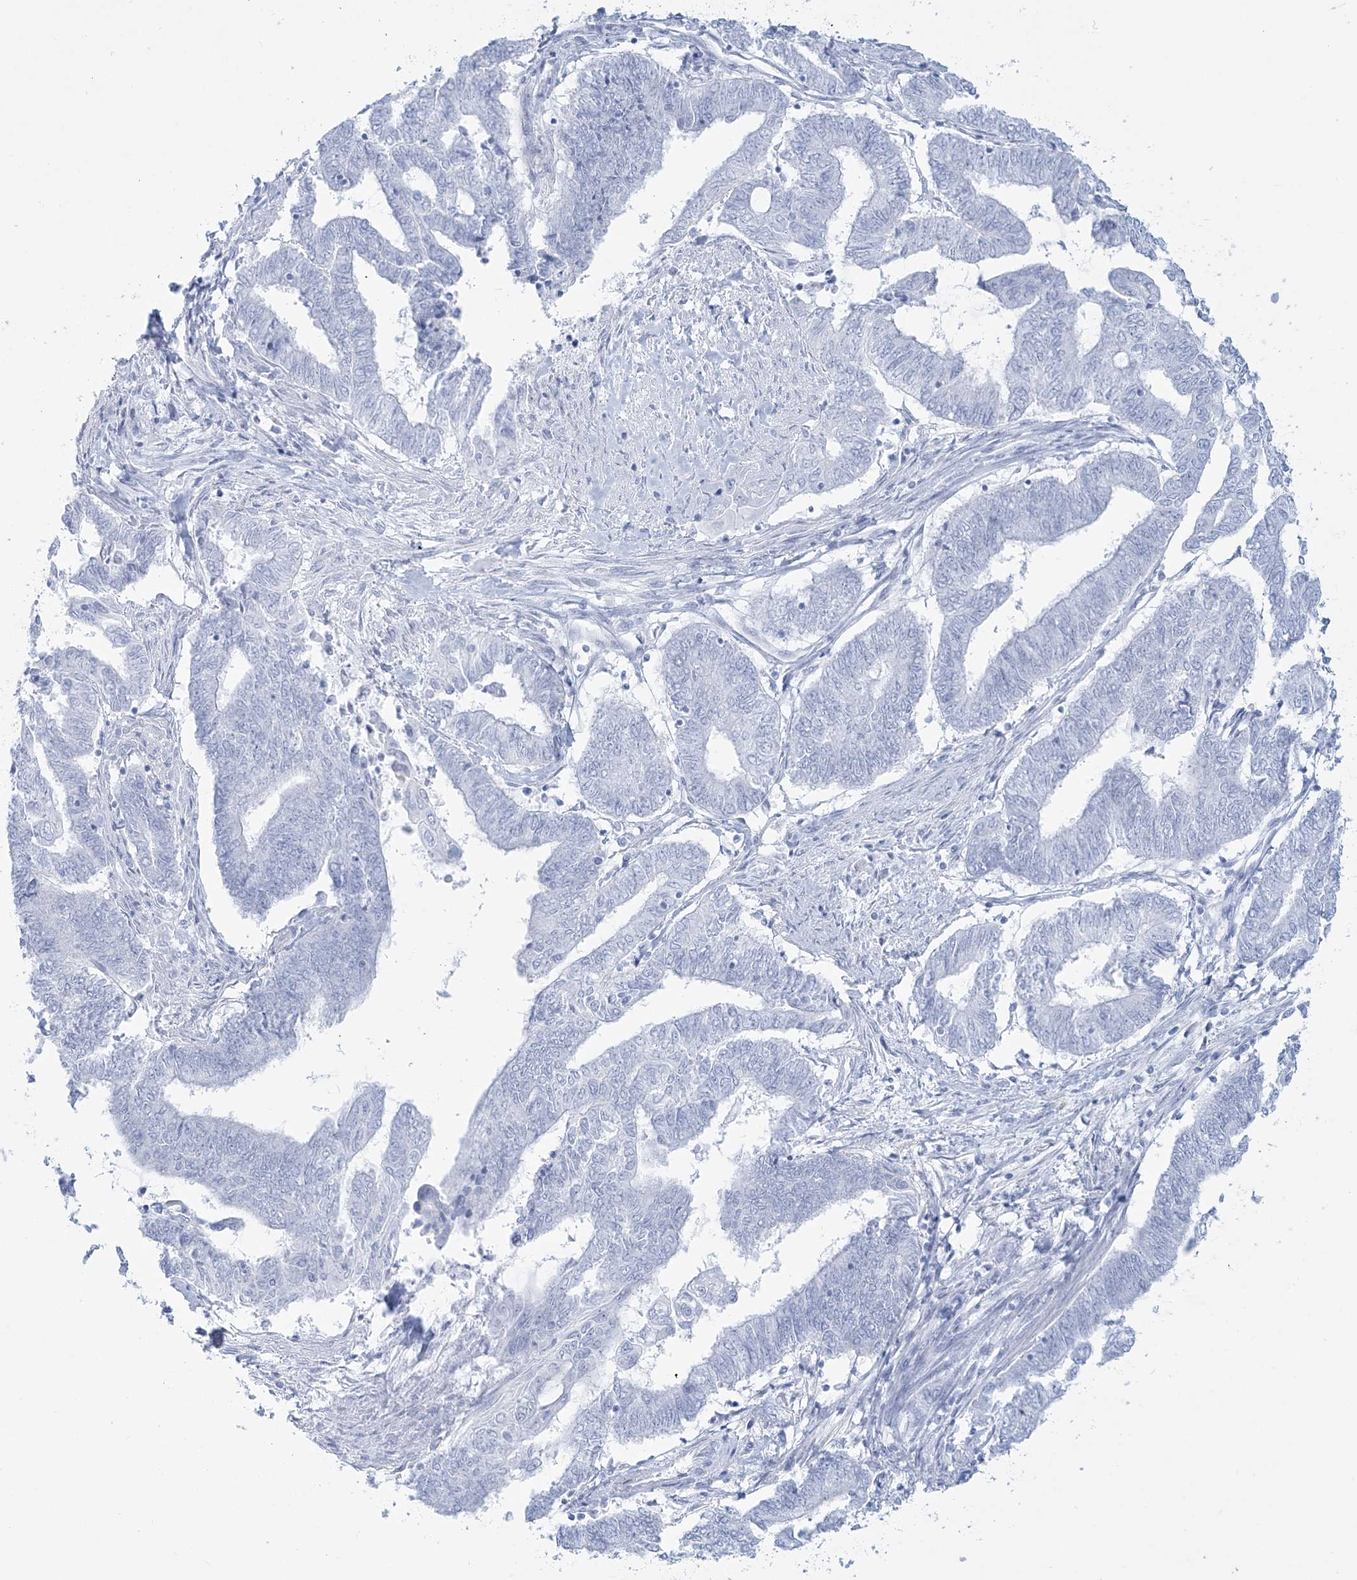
{"staining": {"intensity": "negative", "quantity": "none", "location": "none"}, "tissue": "endometrial cancer", "cell_type": "Tumor cells", "image_type": "cancer", "snomed": [{"axis": "morphology", "description": "Adenocarcinoma, NOS"}, {"axis": "topography", "description": "Uterus"}, {"axis": "topography", "description": "Endometrium"}], "caption": "This is an IHC photomicrograph of human adenocarcinoma (endometrial). There is no staining in tumor cells.", "gene": "ADGB", "patient": {"sex": "female", "age": 70}}